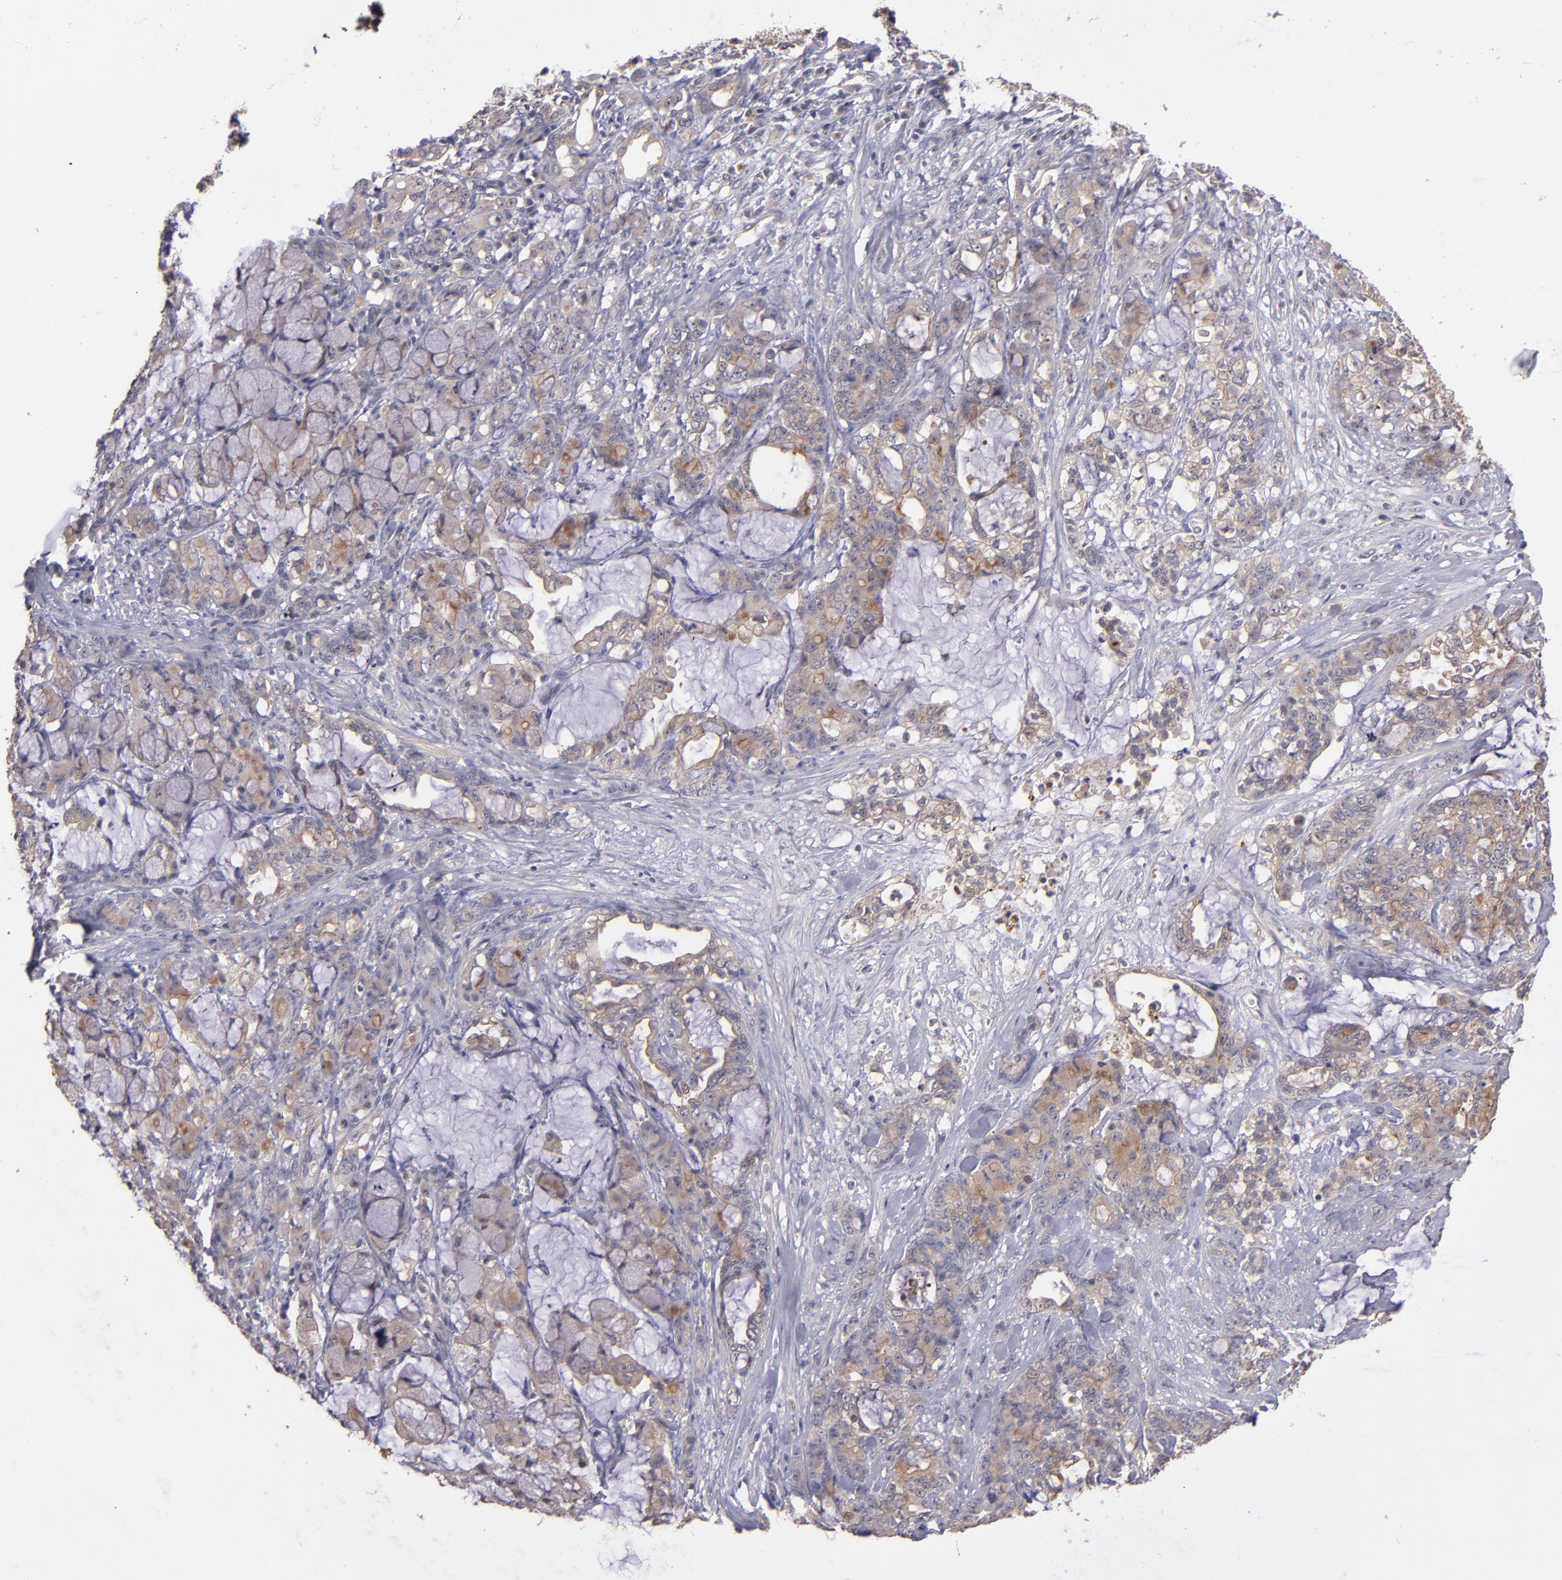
{"staining": {"intensity": "weak", "quantity": "25%-75%", "location": "cytoplasmic/membranous"}, "tissue": "pancreatic cancer", "cell_type": "Tumor cells", "image_type": "cancer", "snomed": [{"axis": "morphology", "description": "Adenocarcinoma, NOS"}, {"axis": "topography", "description": "Pancreas"}], "caption": "Immunohistochemistry photomicrograph of neoplastic tissue: pancreatic adenocarcinoma stained using IHC reveals low levels of weak protein expression localized specifically in the cytoplasmic/membranous of tumor cells, appearing as a cytoplasmic/membranous brown color.", "gene": "CTSO", "patient": {"sex": "female", "age": 73}}